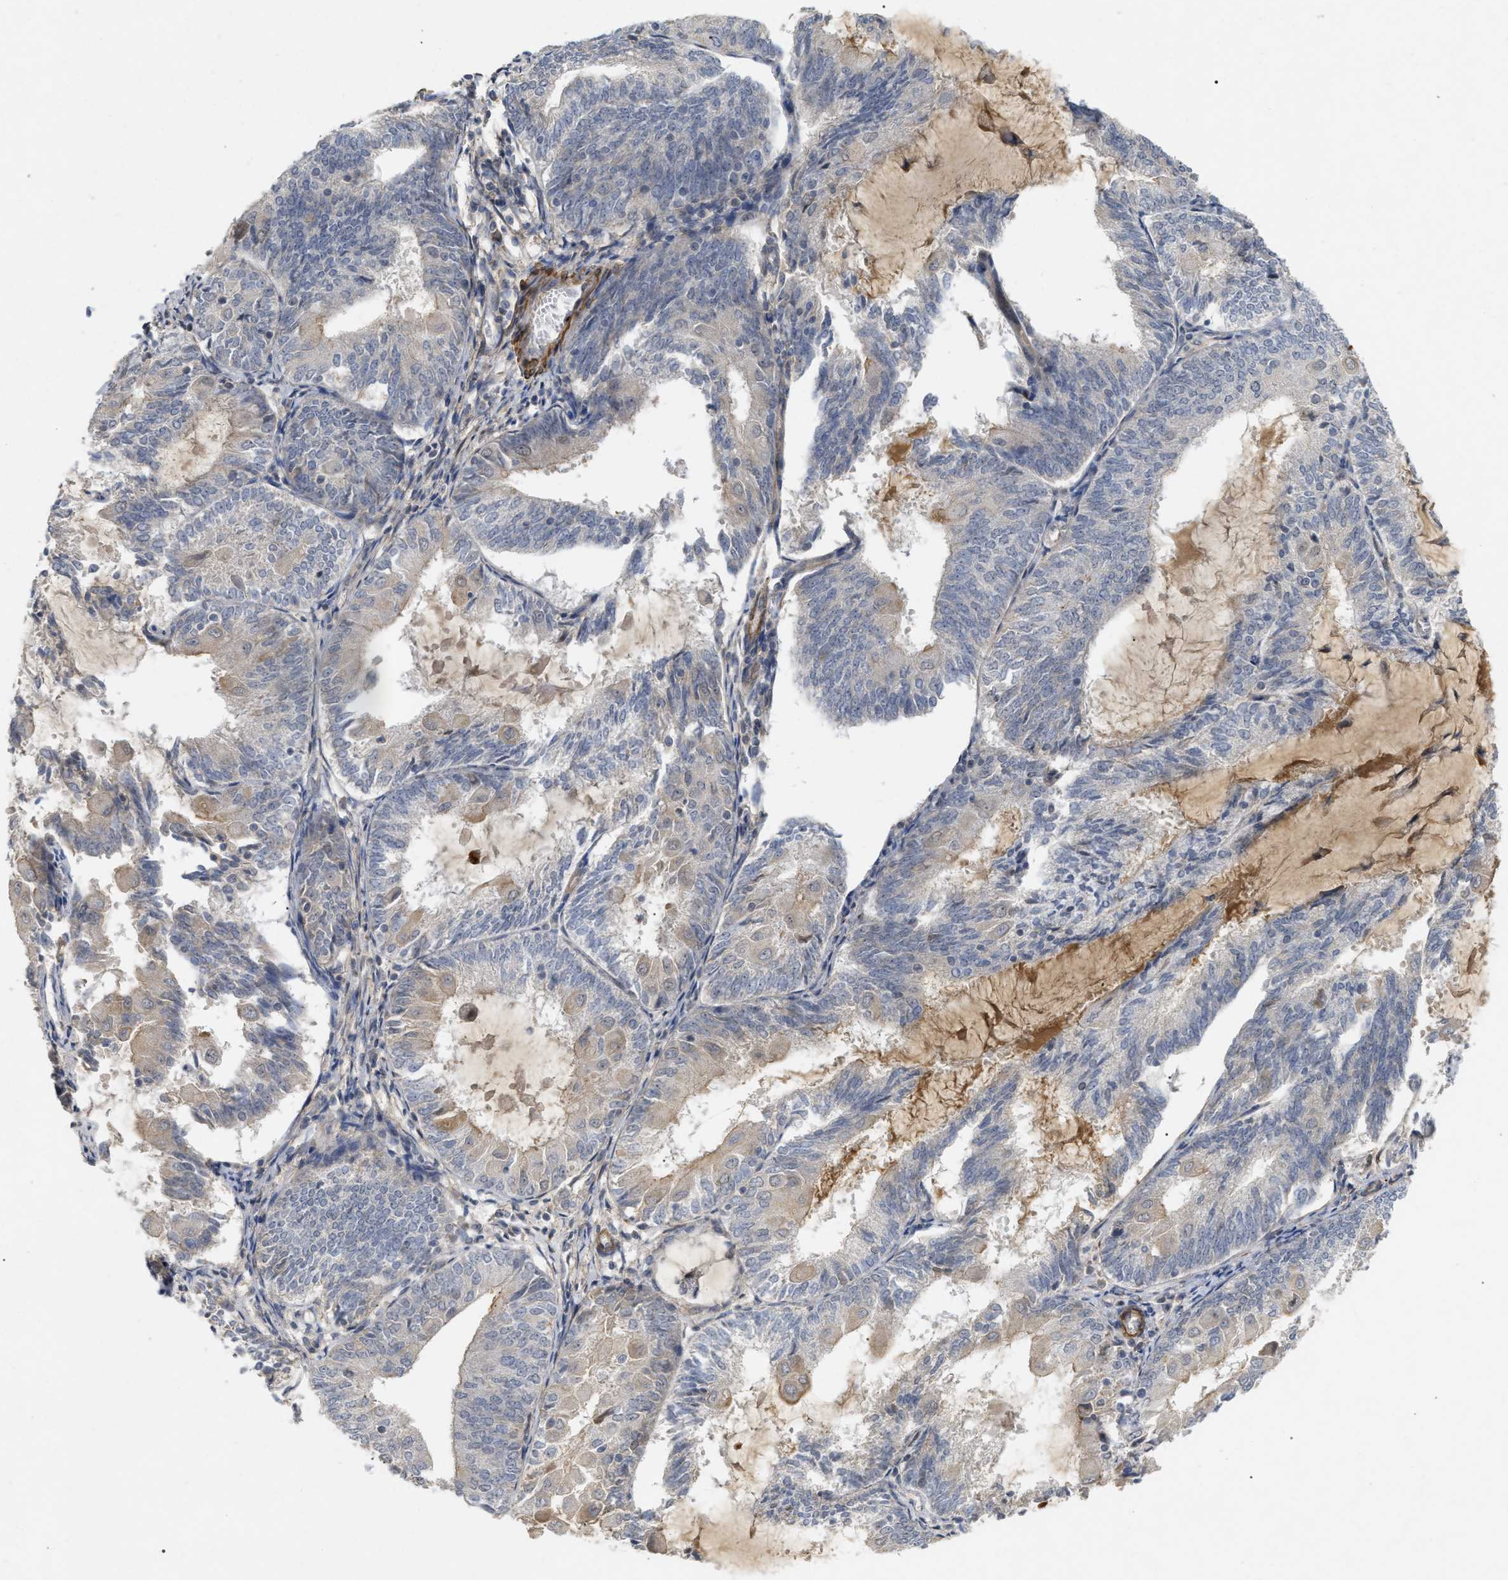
{"staining": {"intensity": "negative", "quantity": "none", "location": "none"}, "tissue": "endometrial cancer", "cell_type": "Tumor cells", "image_type": "cancer", "snomed": [{"axis": "morphology", "description": "Adenocarcinoma, NOS"}, {"axis": "topography", "description": "Endometrium"}], "caption": "Immunohistochemistry image of human endometrial cancer stained for a protein (brown), which reveals no positivity in tumor cells.", "gene": "ST6GALNAC6", "patient": {"sex": "female", "age": 81}}